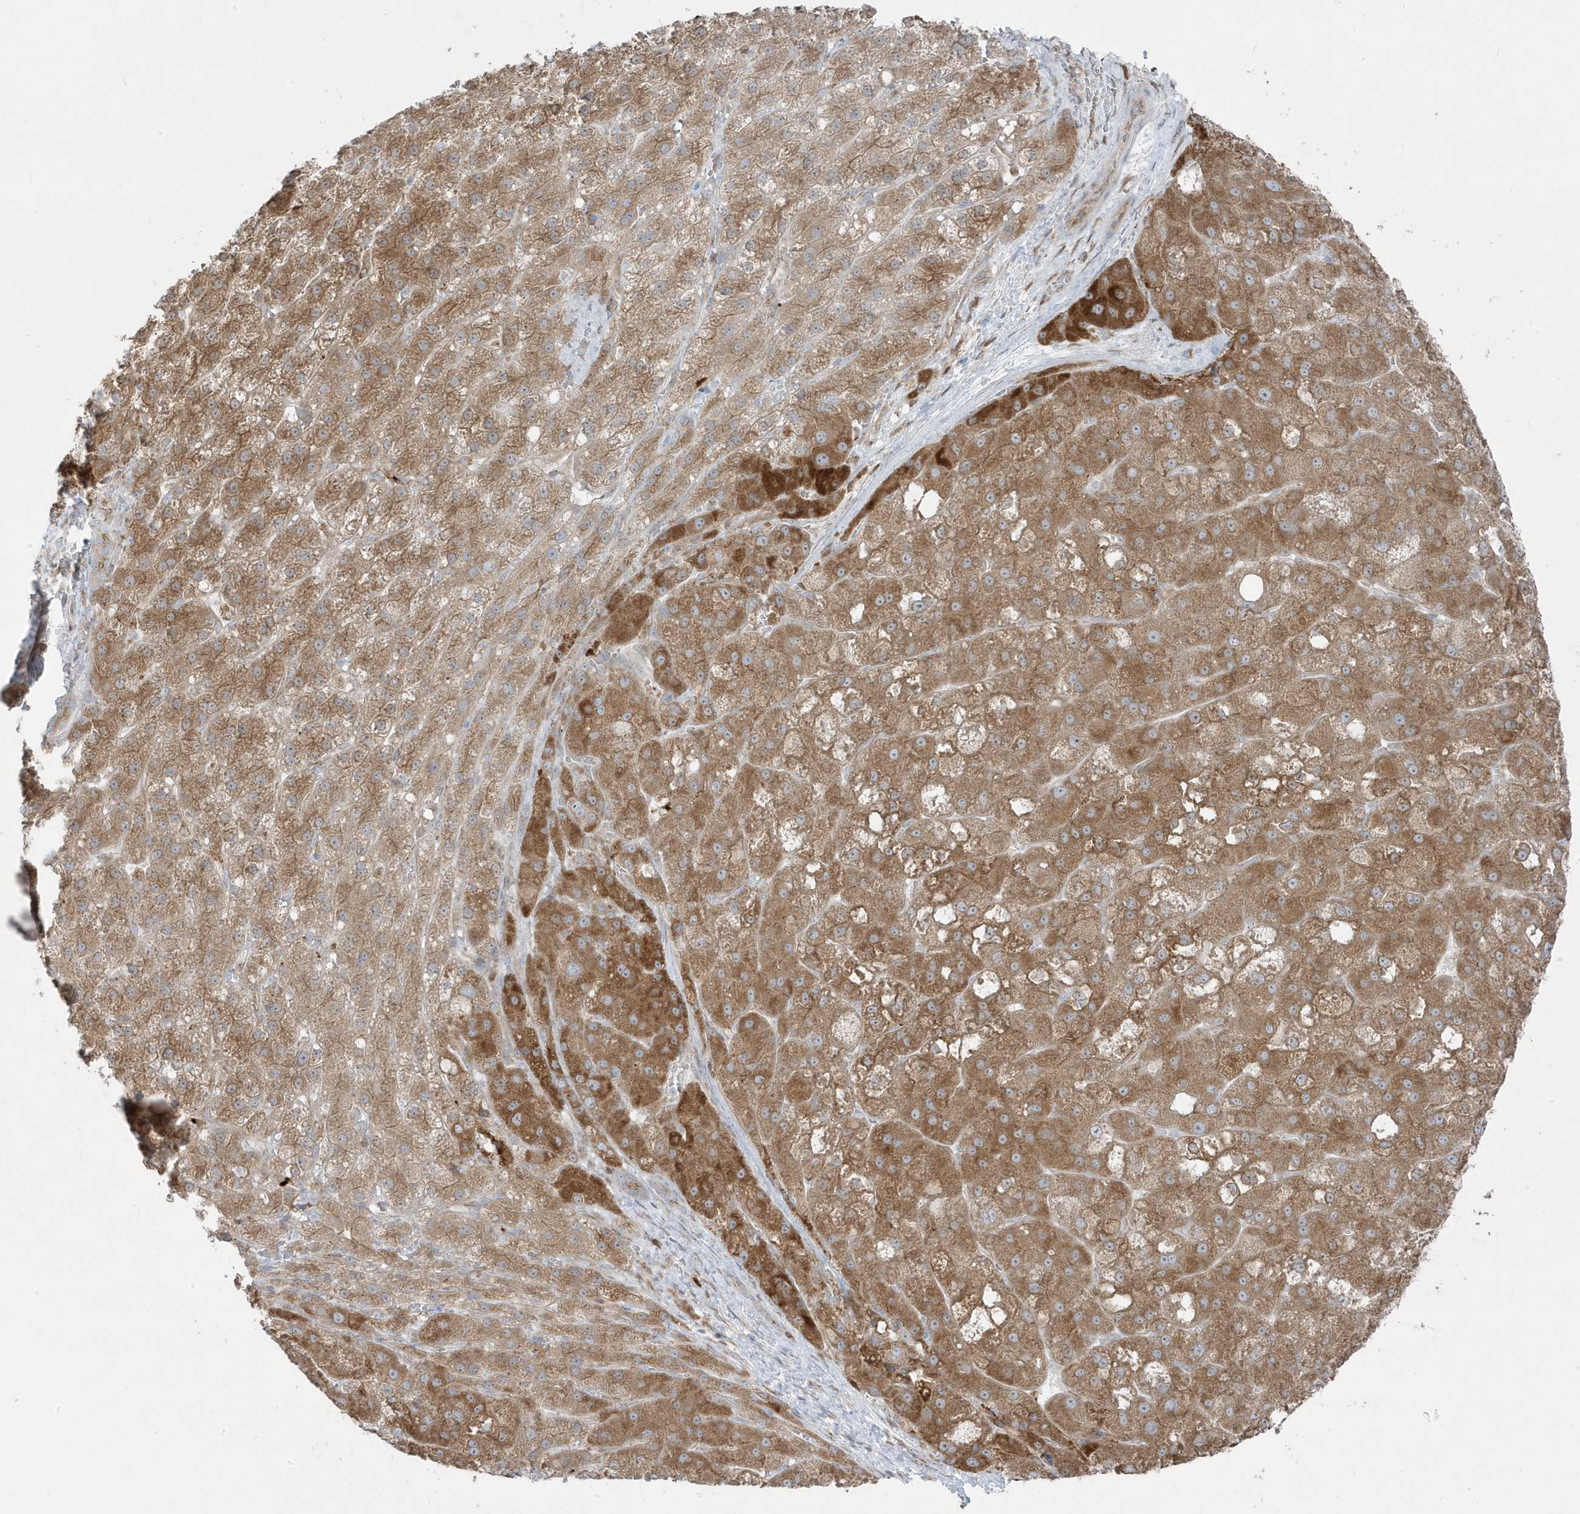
{"staining": {"intensity": "moderate", "quantity": ">75%", "location": "cytoplasmic/membranous"}, "tissue": "liver cancer", "cell_type": "Tumor cells", "image_type": "cancer", "snomed": [{"axis": "morphology", "description": "Carcinoma, Hepatocellular, NOS"}, {"axis": "topography", "description": "Liver"}], "caption": "A micrograph showing moderate cytoplasmic/membranous staining in about >75% of tumor cells in hepatocellular carcinoma (liver), as visualized by brown immunohistochemical staining.", "gene": "ZNF654", "patient": {"sex": "male", "age": 57}}